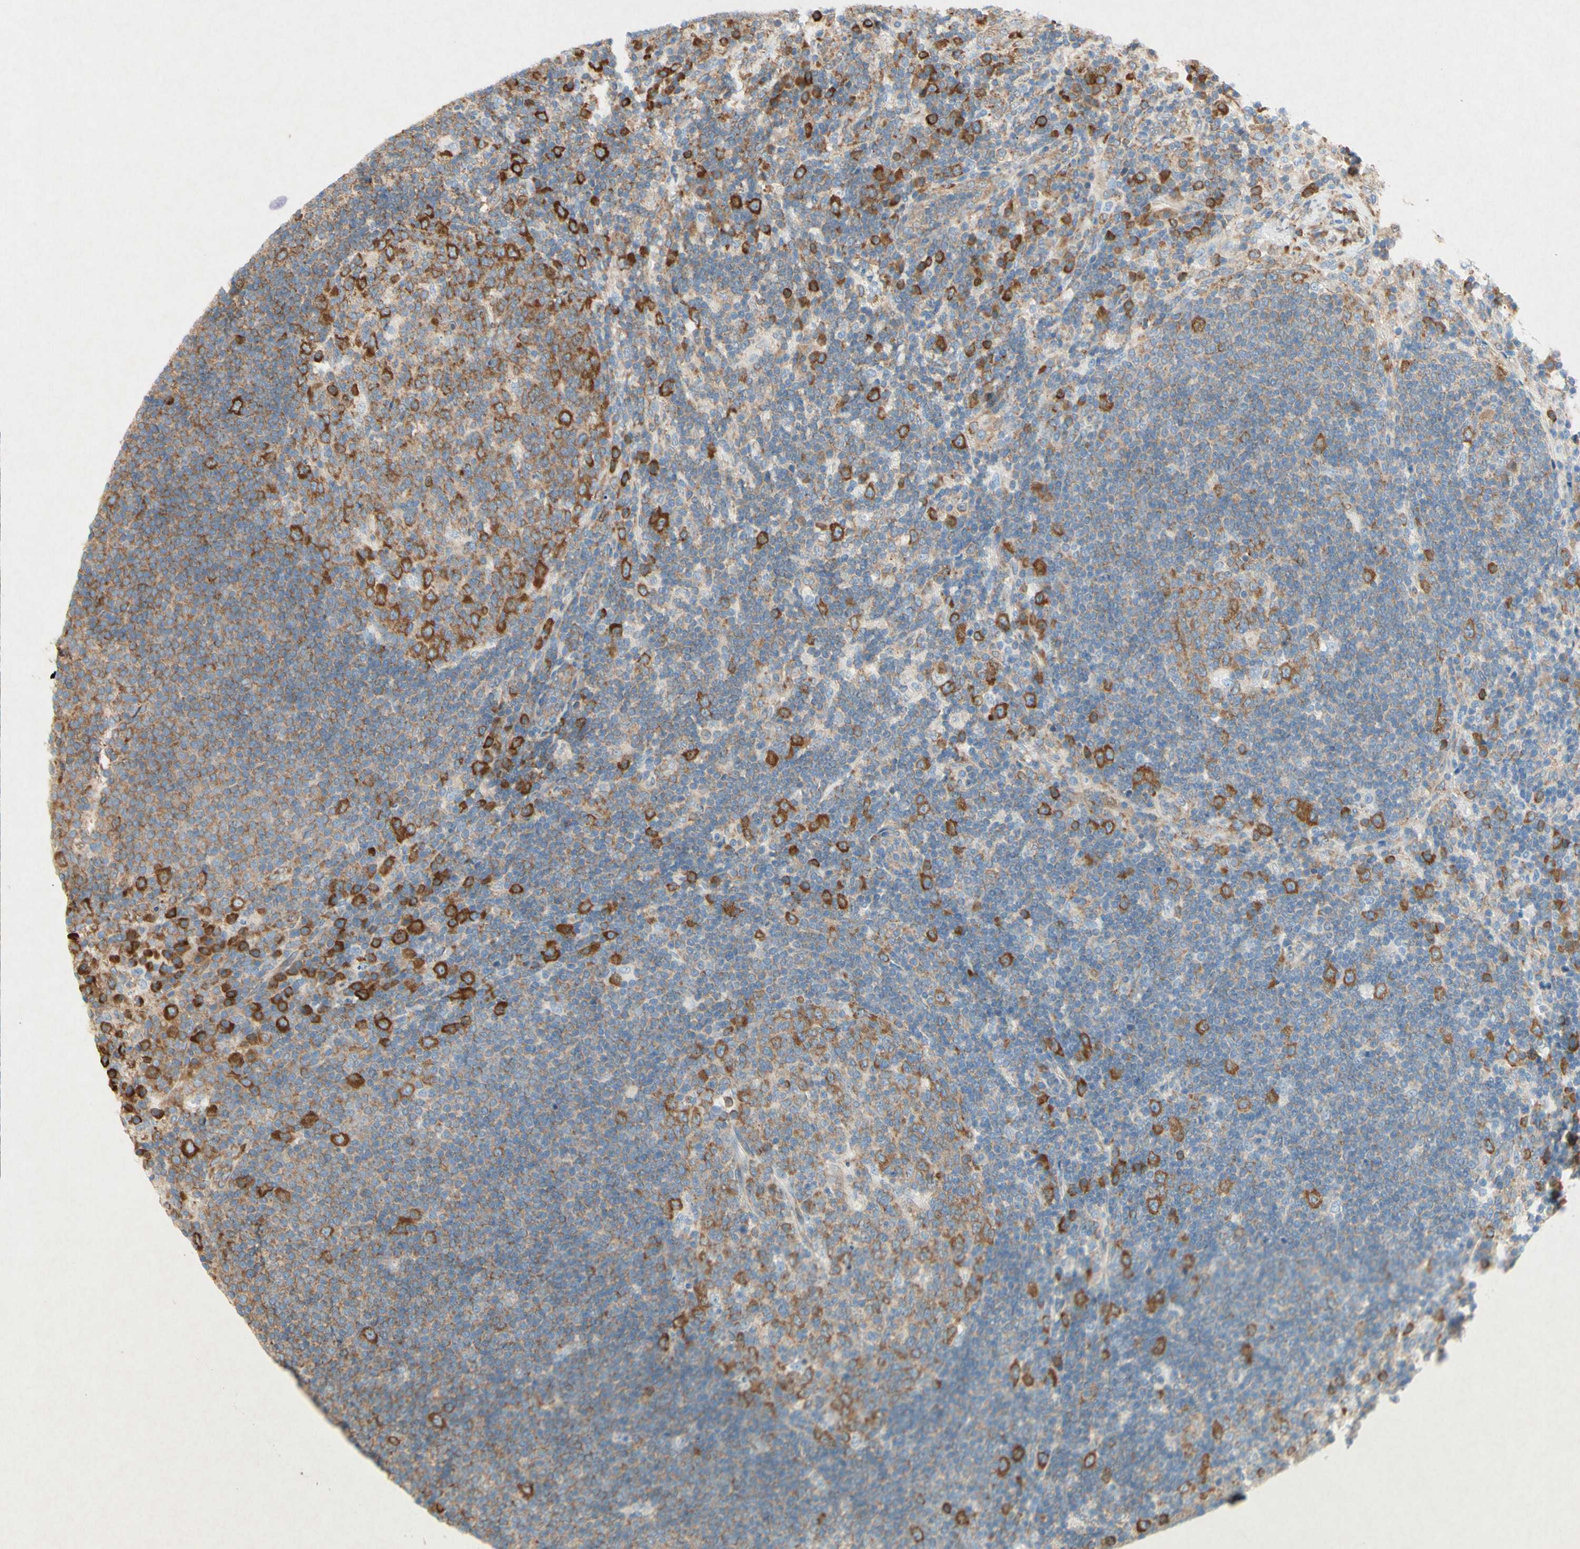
{"staining": {"intensity": "strong", "quantity": "25%-75%", "location": "cytoplasmic/membranous"}, "tissue": "lymph node", "cell_type": "Germinal center cells", "image_type": "normal", "snomed": [{"axis": "morphology", "description": "Normal tissue, NOS"}, {"axis": "topography", "description": "Lymph node"}], "caption": "A photomicrograph of lymph node stained for a protein demonstrates strong cytoplasmic/membranous brown staining in germinal center cells.", "gene": "PABPC1", "patient": {"sex": "female", "age": 53}}